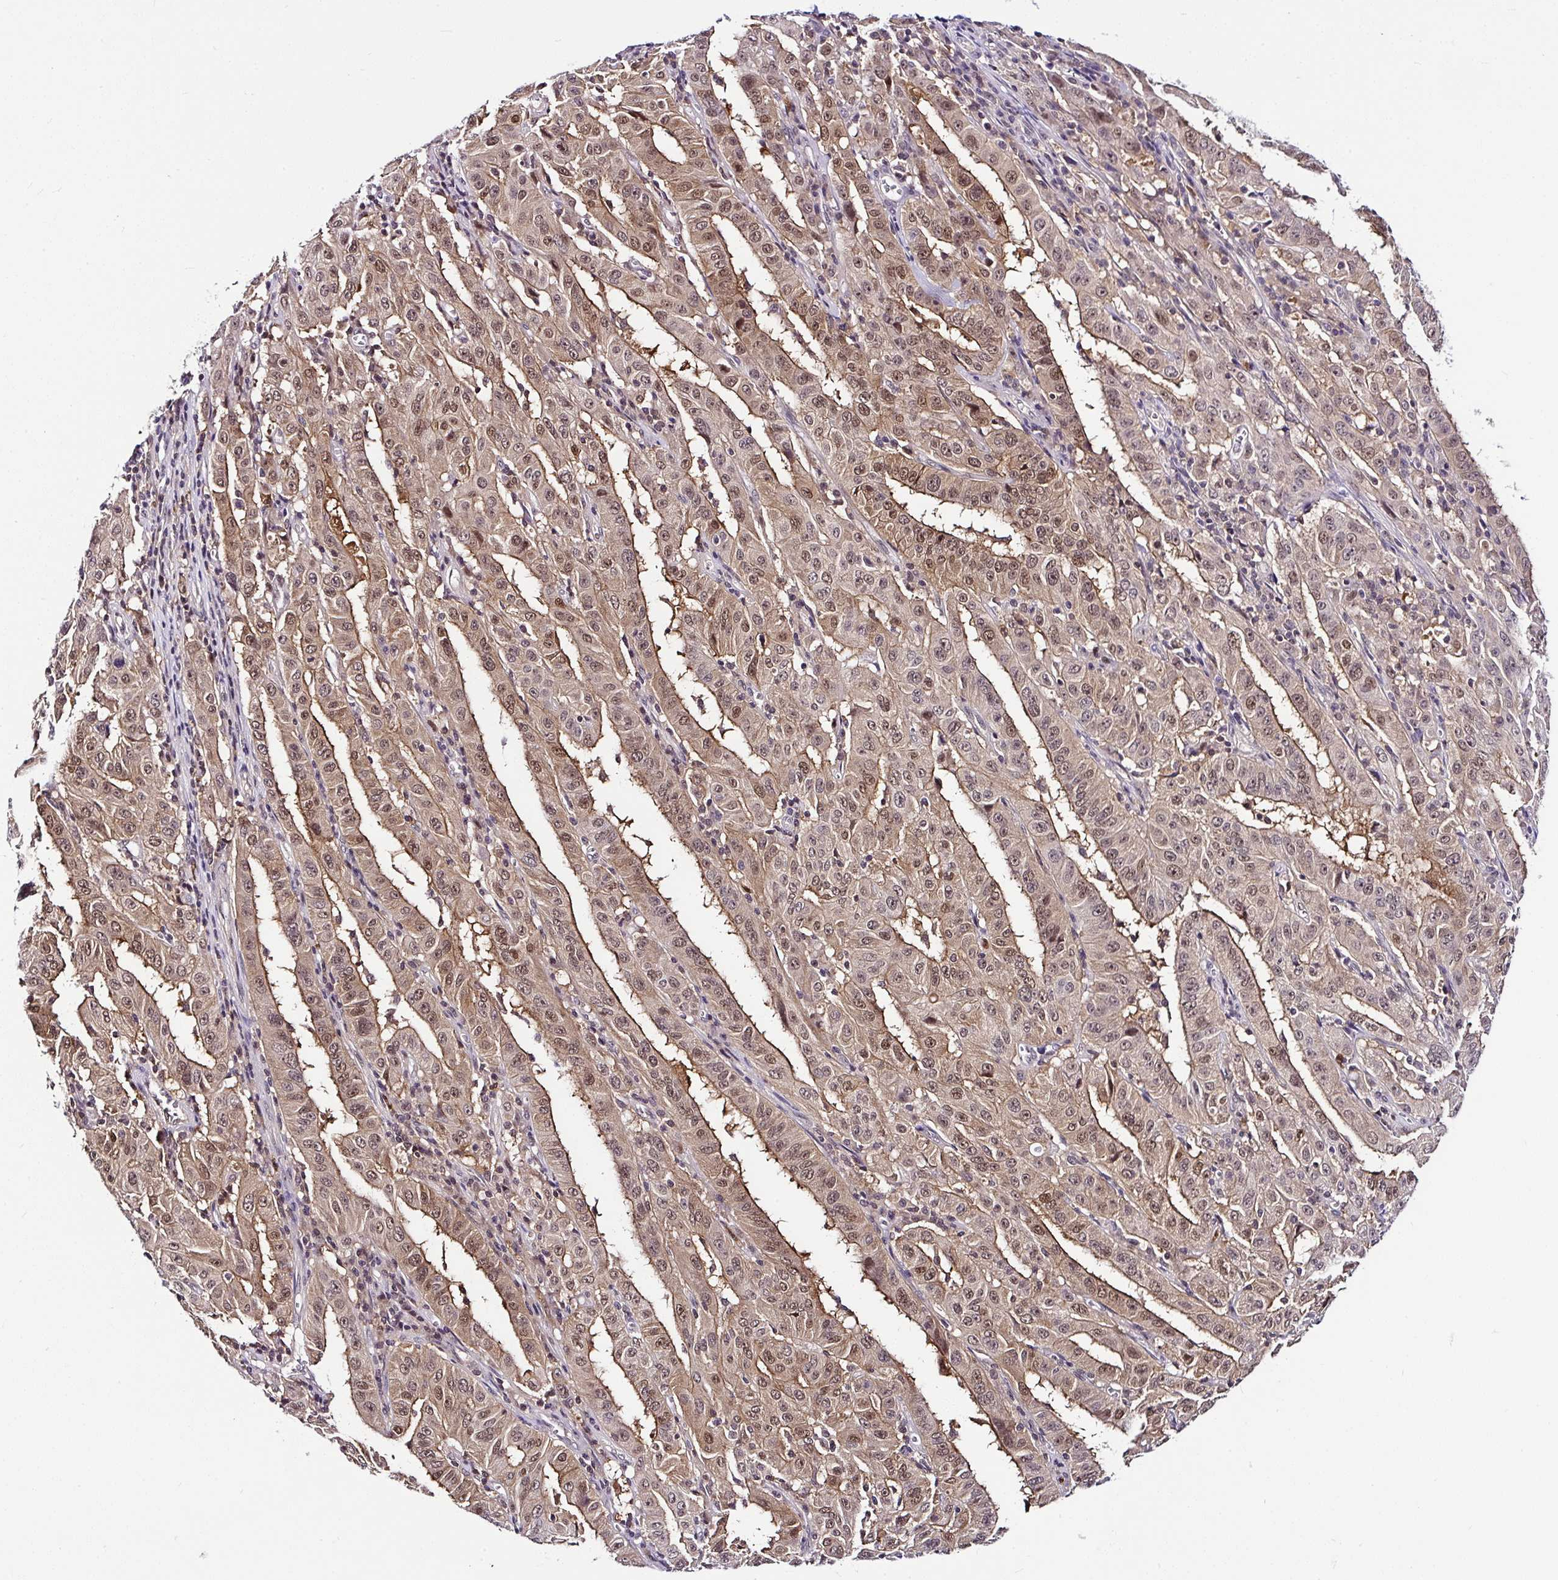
{"staining": {"intensity": "moderate", "quantity": ">75%", "location": "cytoplasmic/membranous,nuclear"}, "tissue": "pancreatic cancer", "cell_type": "Tumor cells", "image_type": "cancer", "snomed": [{"axis": "morphology", "description": "Adenocarcinoma, NOS"}, {"axis": "topography", "description": "Pancreas"}], "caption": "Immunohistochemical staining of pancreatic adenocarcinoma displays medium levels of moderate cytoplasmic/membranous and nuclear expression in about >75% of tumor cells. The protein is stained brown, and the nuclei are stained in blue (DAB (3,3'-diaminobenzidine) IHC with brightfield microscopy, high magnification).", "gene": "PIN4", "patient": {"sex": "male", "age": 63}}